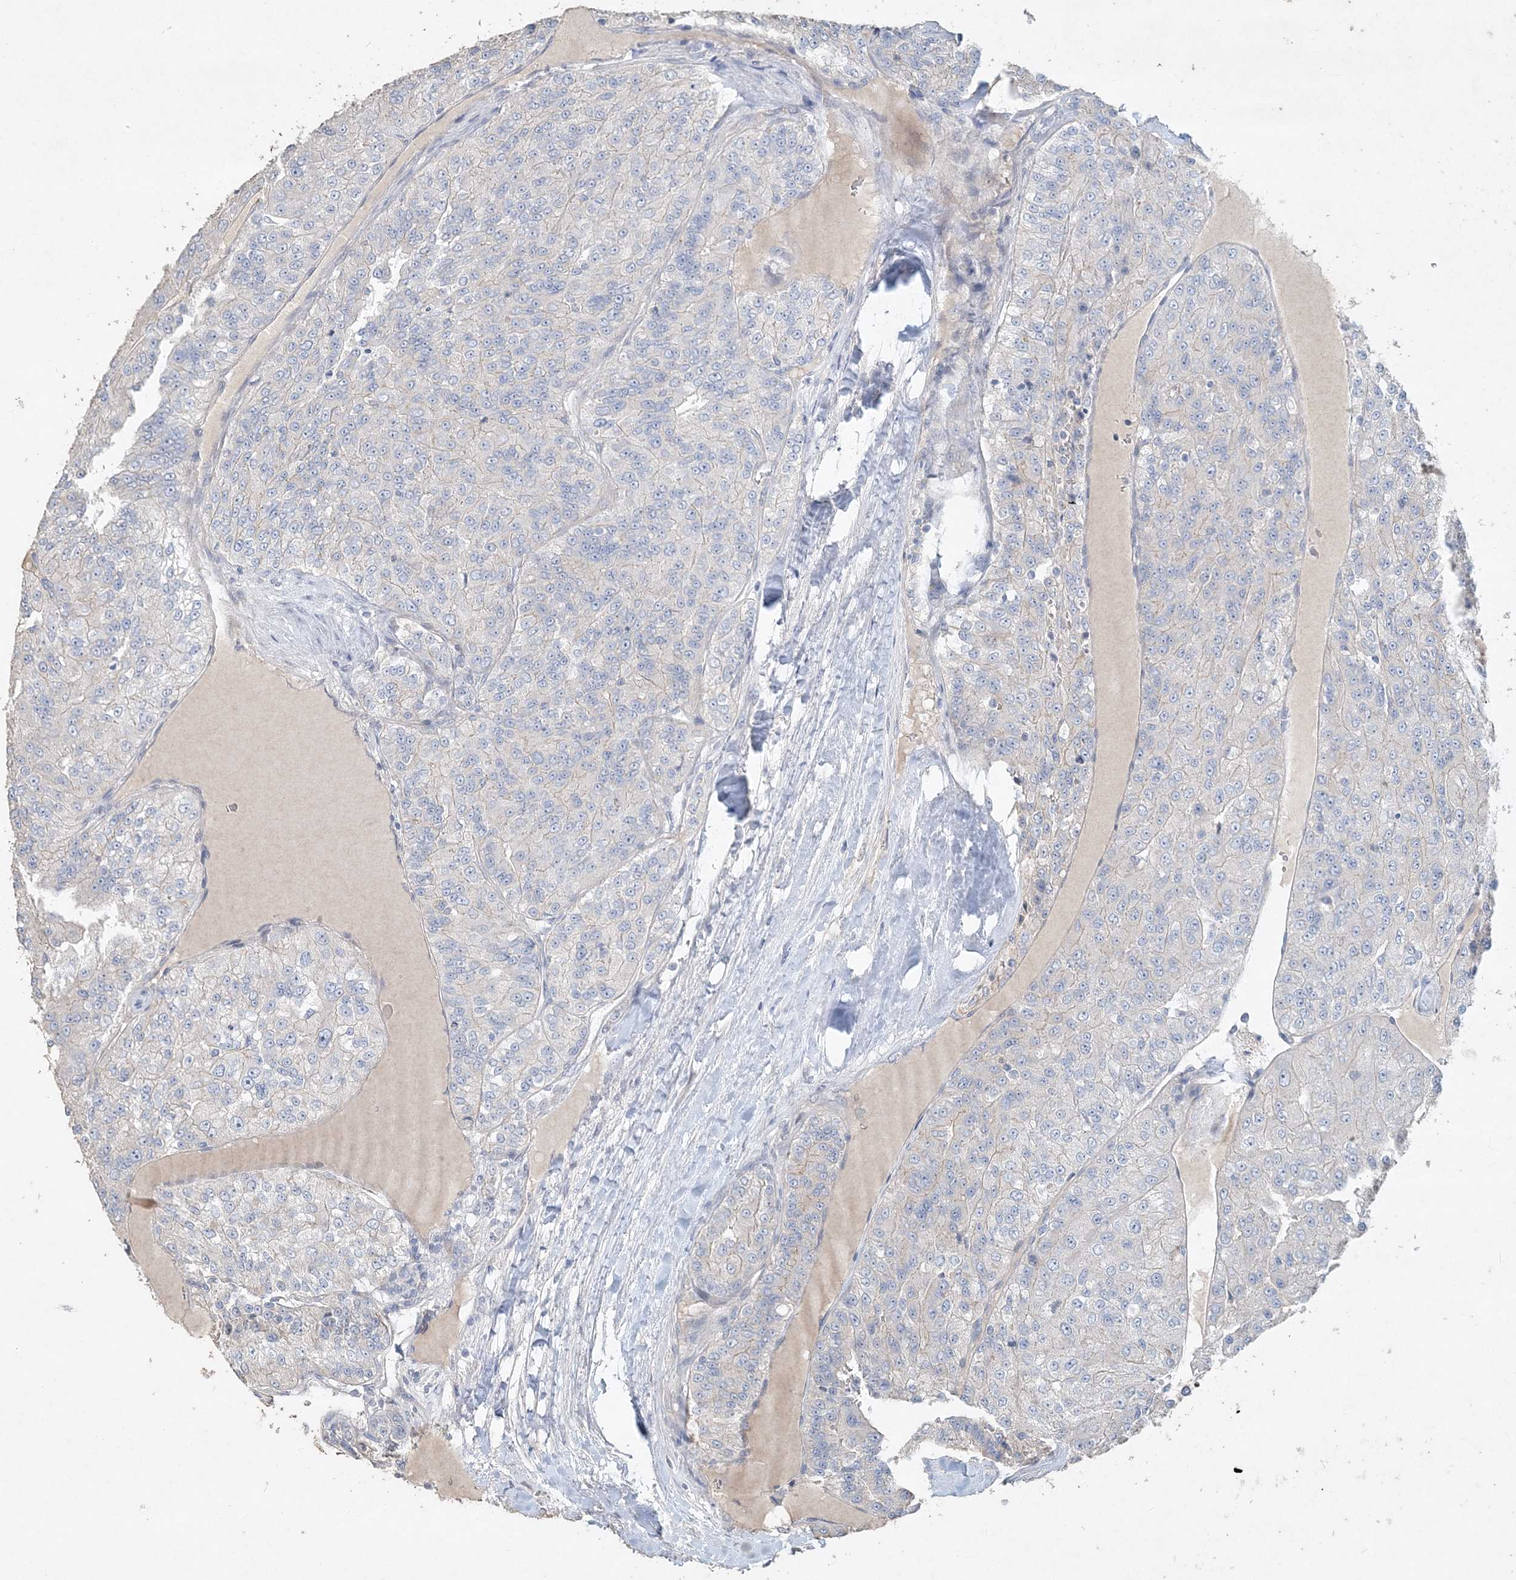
{"staining": {"intensity": "weak", "quantity": "<25%", "location": "cytoplasmic/membranous"}, "tissue": "renal cancer", "cell_type": "Tumor cells", "image_type": "cancer", "snomed": [{"axis": "morphology", "description": "Adenocarcinoma, NOS"}, {"axis": "topography", "description": "Kidney"}], "caption": "The histopathology image exhibits no staining of tumor cells in renal cancer.", "gene": "DNAH5", "patient": {"sex": "female", "age": 63}}